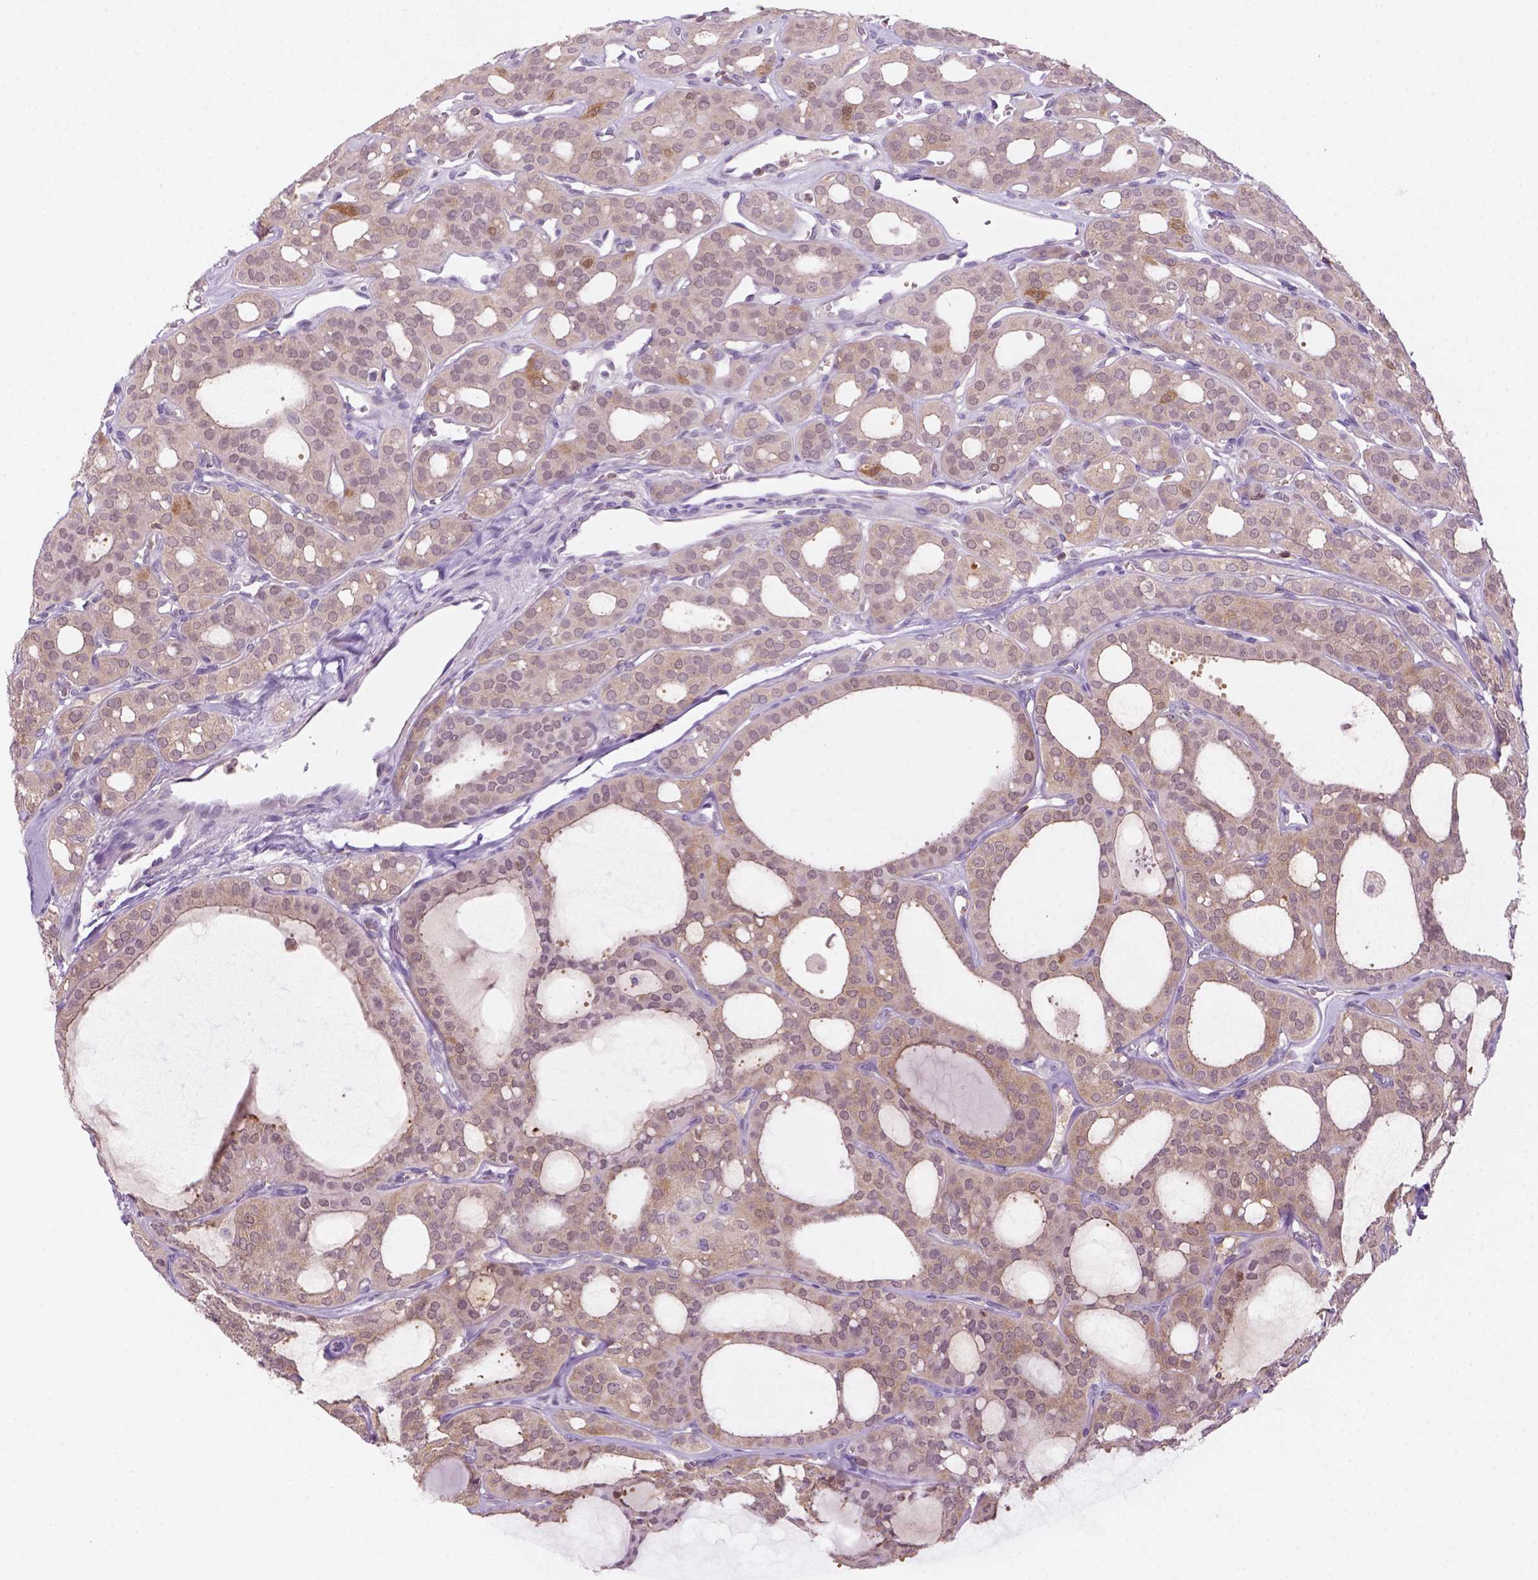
{"staining": {"intensity": "moderate", "quantity": "<25%", "location": "cytoplasmic/membranous"}, "tissue": "thyroid cancer", "cell_type": "Tumor cells", "image_type": "cancer", "snomed": [{"axis": "morphology", "description": "Follicular adenoma carcinoma, NOS"}, {"axis": "topography", "description": "Thyroid gland"}], "caption": "Follicular adenoma carcinoma (thyroid) tissue exhibits moderate cytoplasmic/membranous positivity in about <25% of tumor cells (DAB IHC, brown staining for protein, blue staining for nuclei).", "gene": "GOT1", "patient": {"sex": "male", "age": 75}}